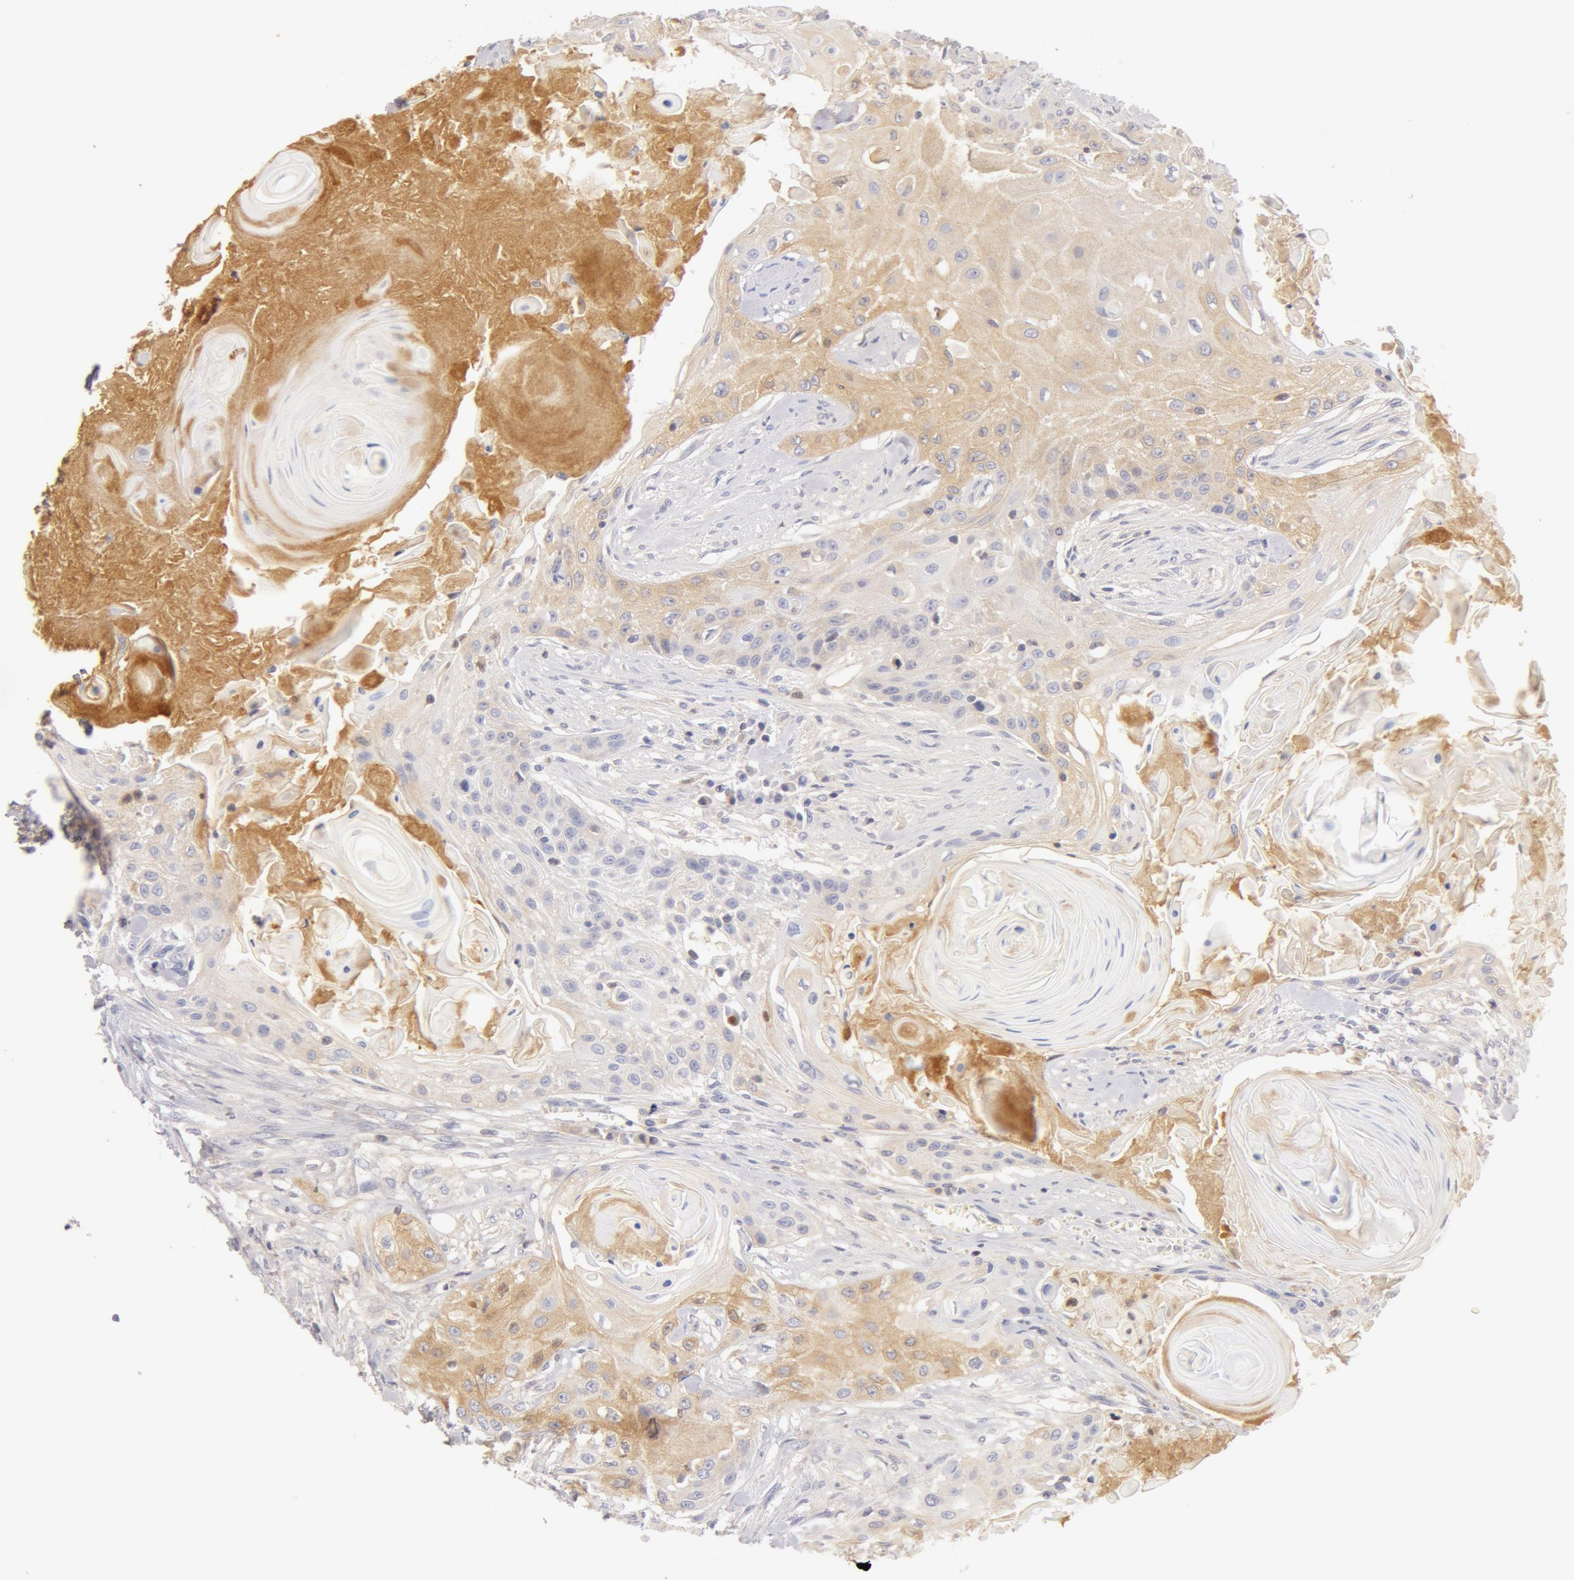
{"staining": {"intensity": "negative", "quantity": "none", "location": "none"}, "tissue": "head and neck cancer", "cell_type": "Tumor cells", "image_type": "cancer", "snomed": [{"axis": "morphology", "description": "Squamous cell carcinoma, NOS"}, {"axis": "morphology", "description": "Squamous cell carcinoma, metastatic, NOS"}, {"axis": "topography", "description": "Lymph node"}, {"axis": "topography", "description": "Salivary gland"}, {"axis": "topography", "description": "Head-Neck"}], "caption": "Histopathology image shows no significant protein staining in tumor cells of head and neck cancer. The staining was performed using DAB to visualize the protein expression in brown, while the nuclei were stained in blue with hematoxylin (Magnification: 20x).", "gene": "AHSG", "patient": {"sex": "female", "age": 74}}